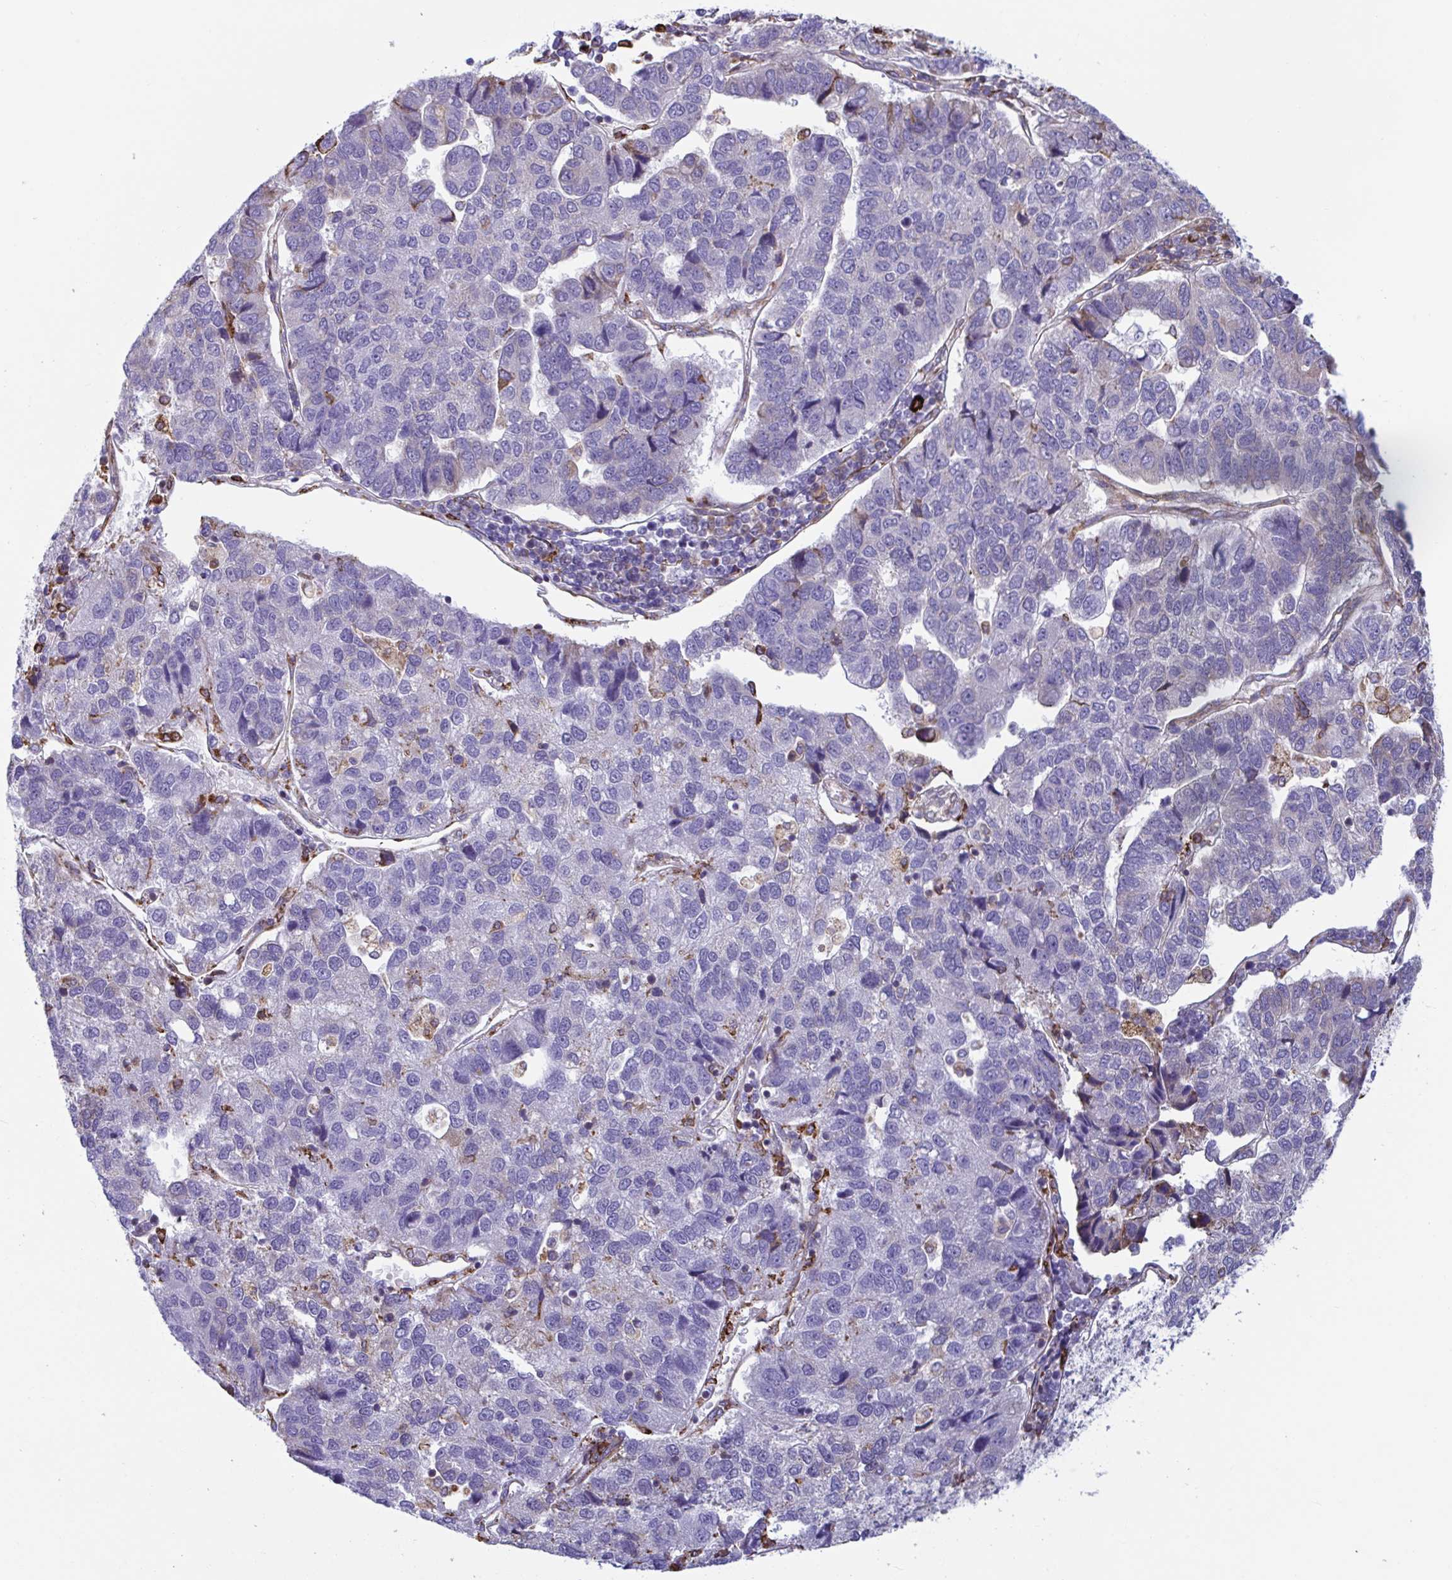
{"staining": {"intensity": "negative", "quantity": "none", "location": "none"}, "tissue": "pancreatic cancer", "cell_type": "Tumor cells", "image_type": "cancer", "snomed": [{"axis": "morphology", "description": "Adenocarcinoma, NOS"}, {"axis": "topography", "description": "Pancreas"}], "caption": "Tumor cells show no significant protein positivity in pancreatic cancer (adenocarcinoma).", "gene": "PEAK3", "patient": {"sex": "female", "age": 61}}